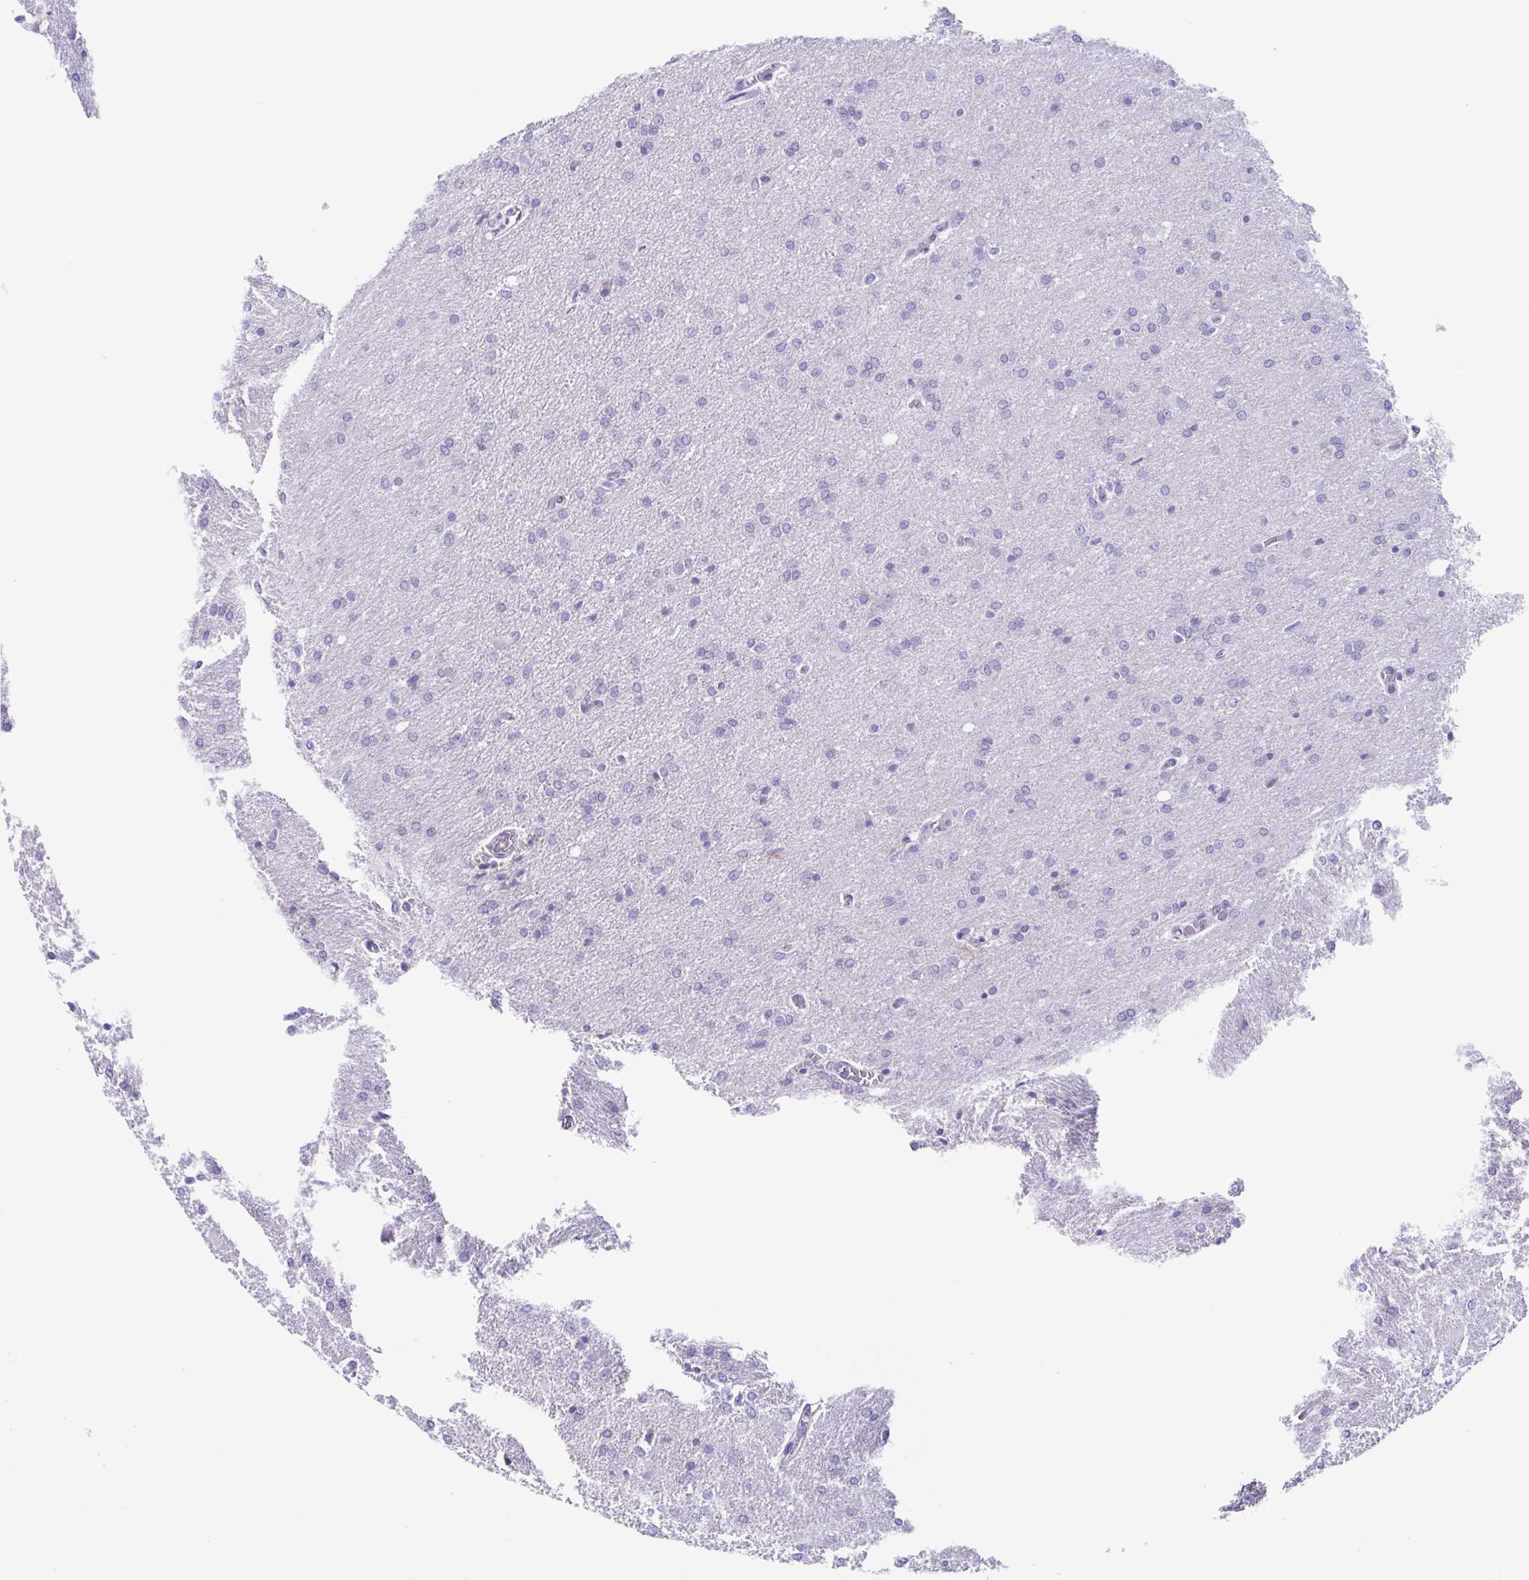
{"staining": {"intensity": "negative", "quantity": "none", "location": "none"}, "tissue": "glioma", "cell_type": "Tumor cells", "image_type": "cancer", "snomed": [{"axis": "morphology", "description": "Glioma, malignant, High grade"}, {"axis": "topography", "description": "Brain"}], "caption": "An IHC image of glioma is shown. There is no staining in tumor cells of glioma.", "gene": "ACTRT3", "patient": {"sex": "male", "age": 68}}